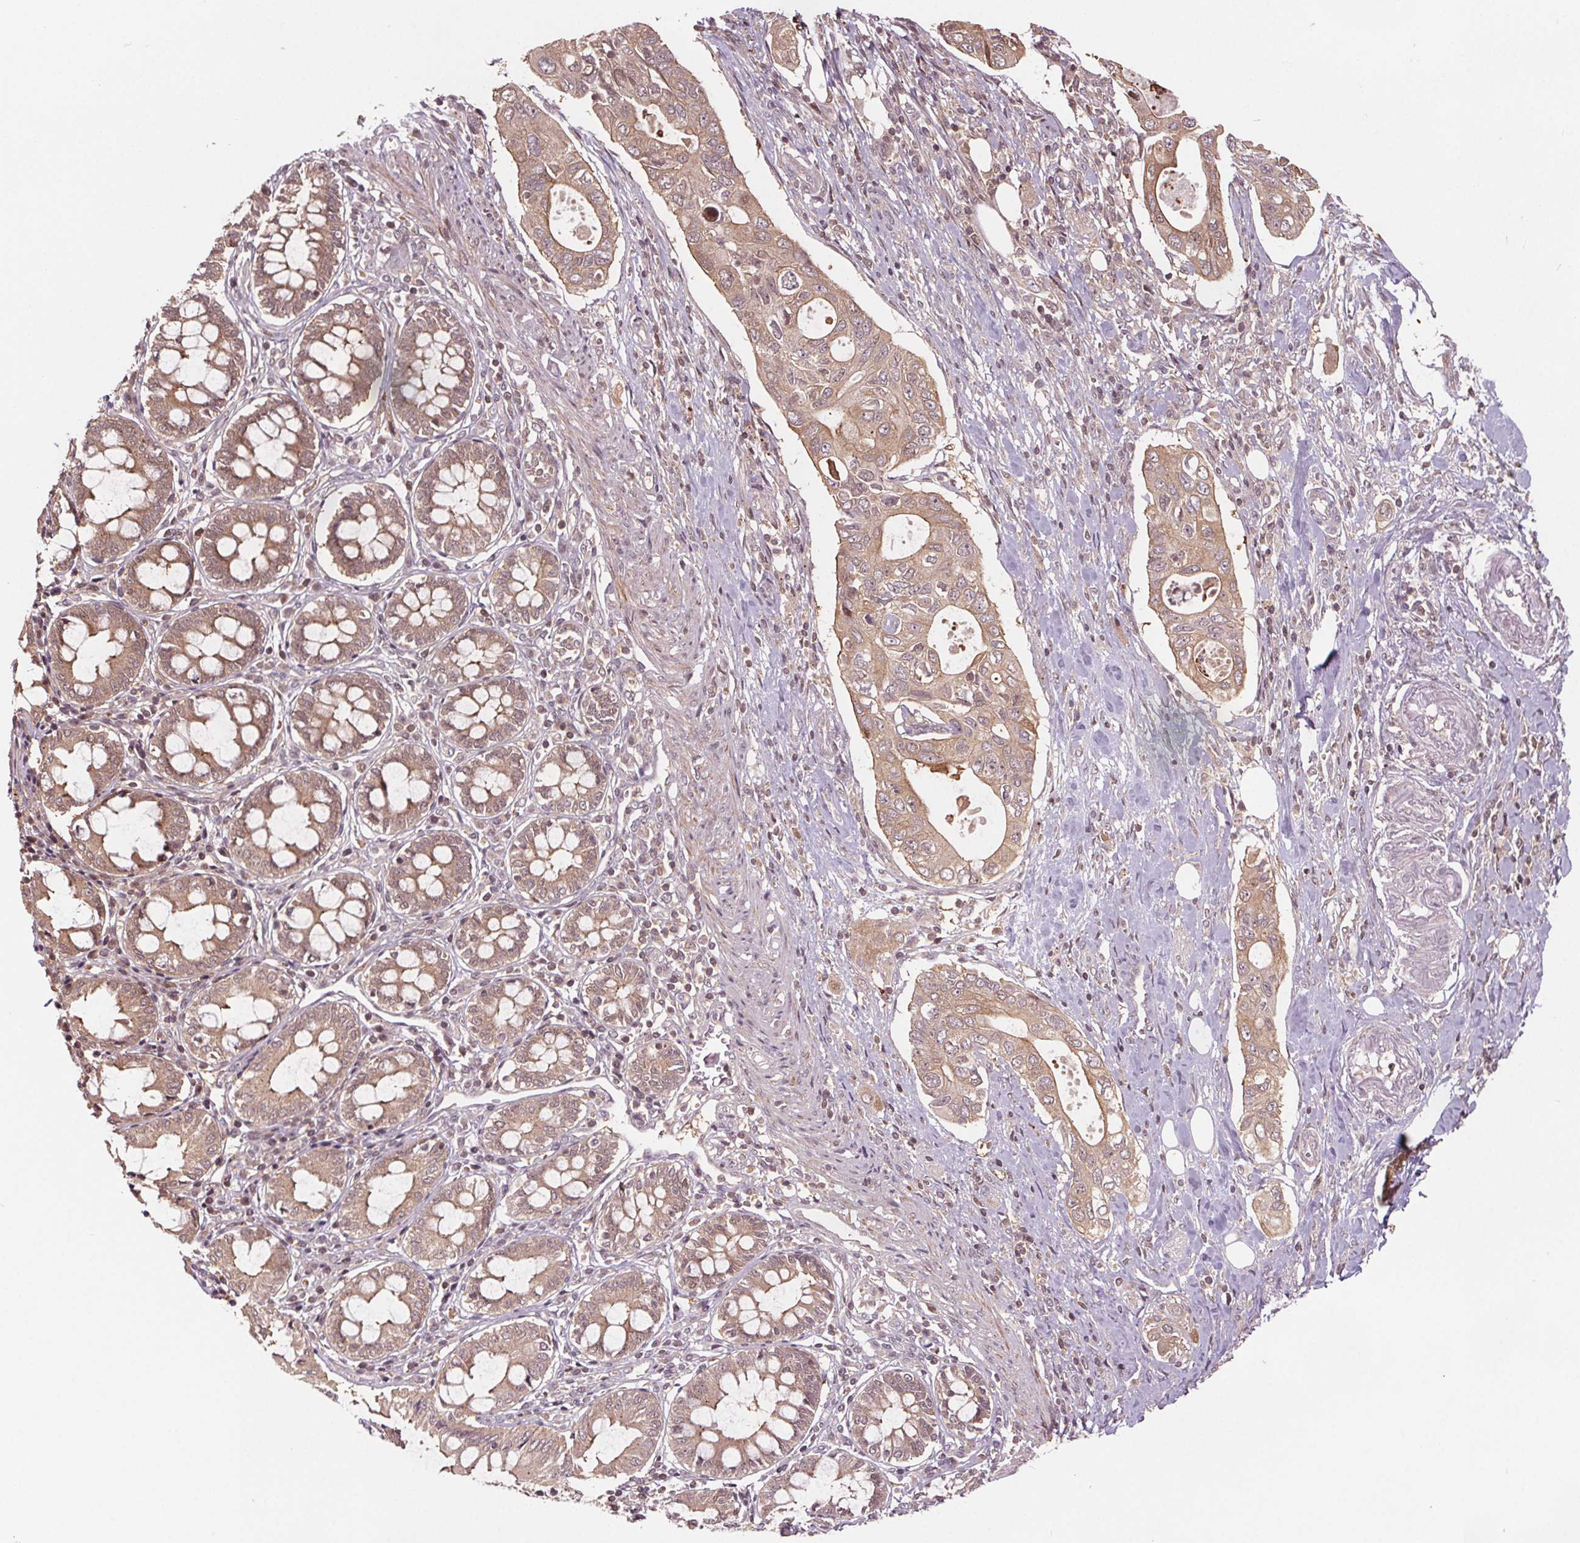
{"staining": {"intensity": "weak", "quantity": ">75%", "location": "cytoplasmic/membranous"}, "tissue": "pancreatic cancer", "cell_type": "Tumor cells", "image_type": "cancer", "snomed": [{"axis": "morphology", "description": "Adenocarcinoma, NOS"}, {"axis": "topography", "description": "Pancreas"}], "caption": "Brown immunohistochemical staining in adenocarcinoma (pancreatic) shows weak cytoplasmic/membranous staining in approximately >75% of tumor cells.", "gene": "HIF1AN", "patient": {"sex": "female", "age": 63}}